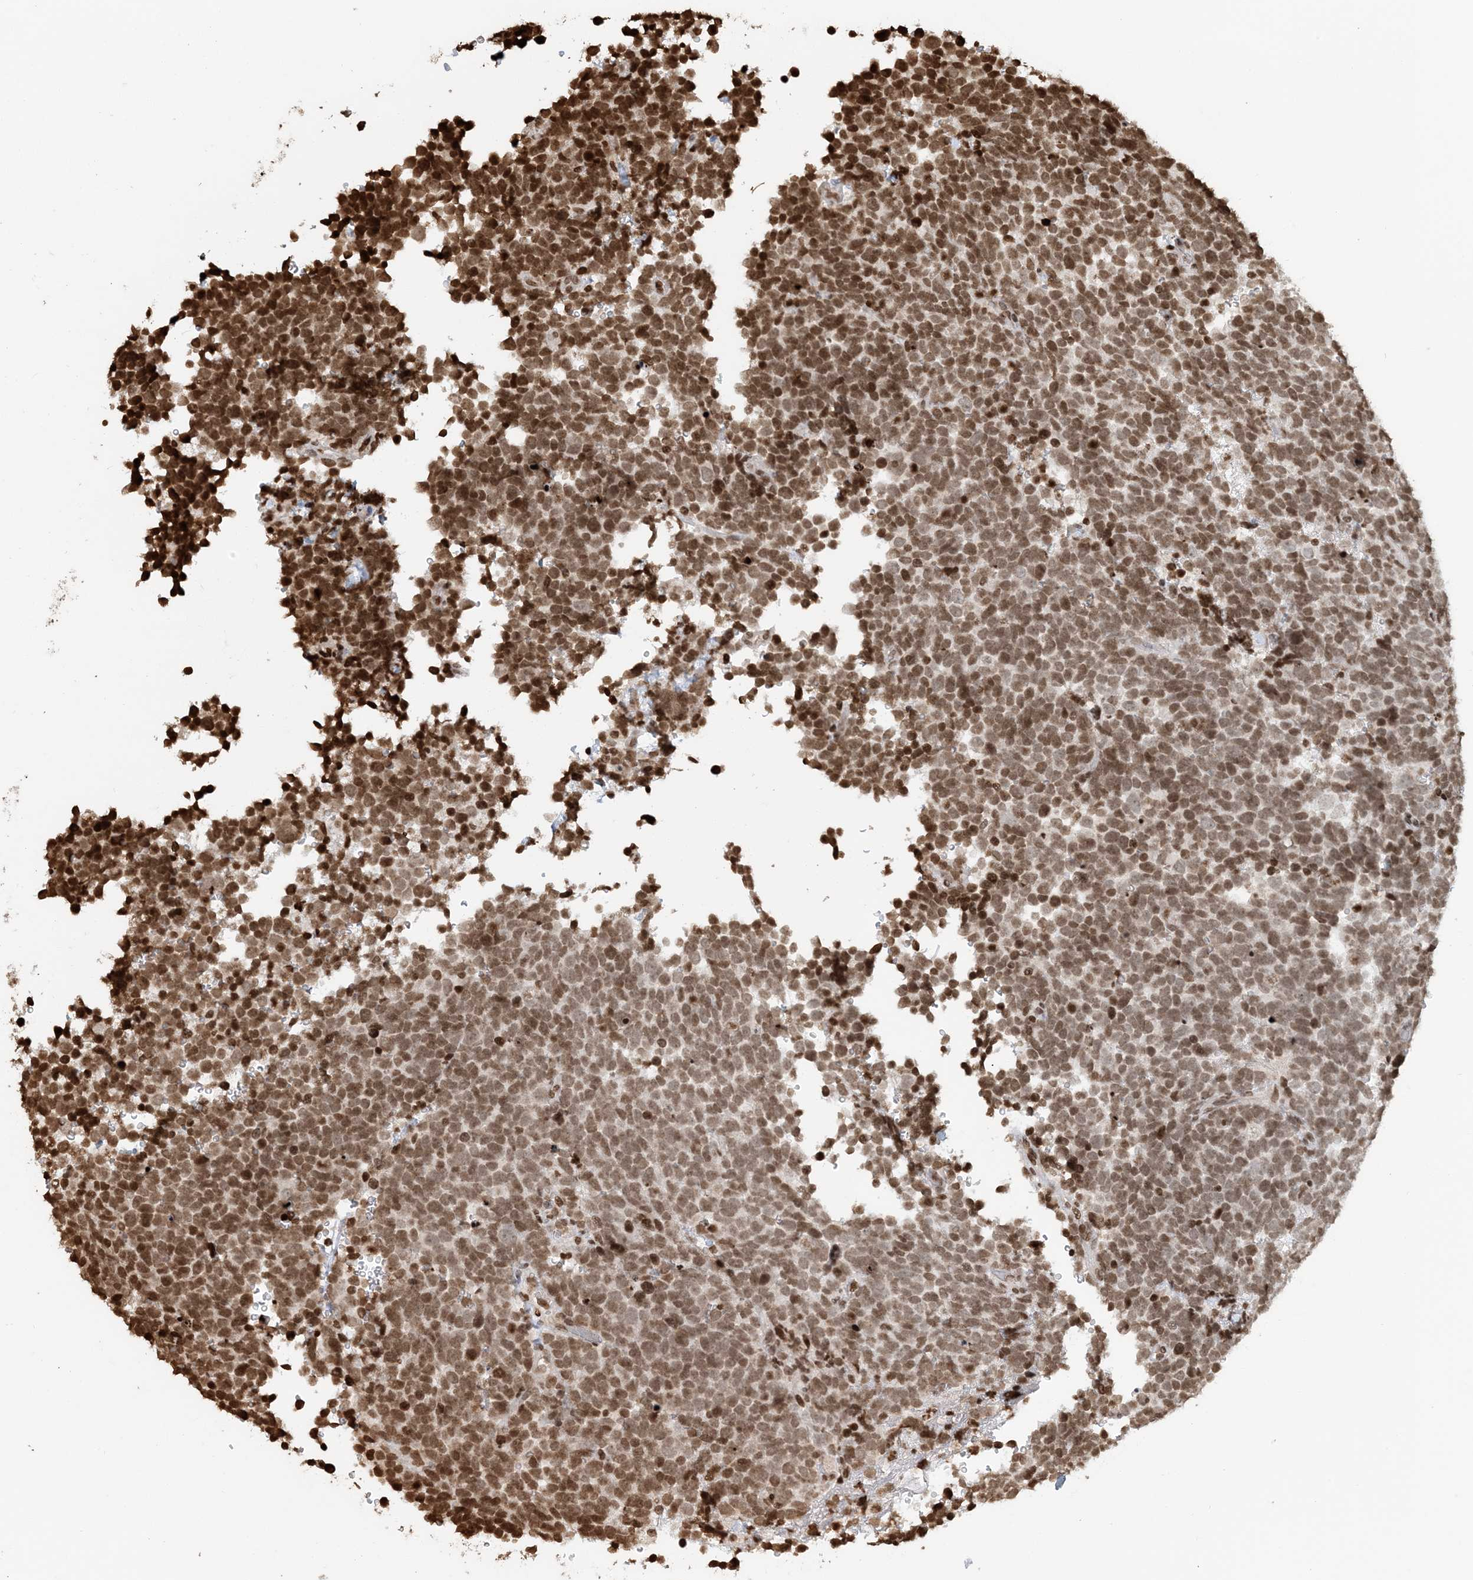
{"staining": {"intensity": "moderate", "quantity": ">75%", "location": "nuclear"}, "tissue": "urothelial cancer", "cell_type": "Tumor cells", "image_type": "cancer", "snomed": [{"axis": "morphology", "description": "Urothelial carcinoma, High grade"}, {"axis": "topography", "description": "Urinary bladder"}], "caption": "A photomicrograph of urothelial cancer stained for a protein shows moderate nuclear brown staining in tumor cells.", "gene": "H3-3B", "patient": {"sex": "female", "age": 82}}